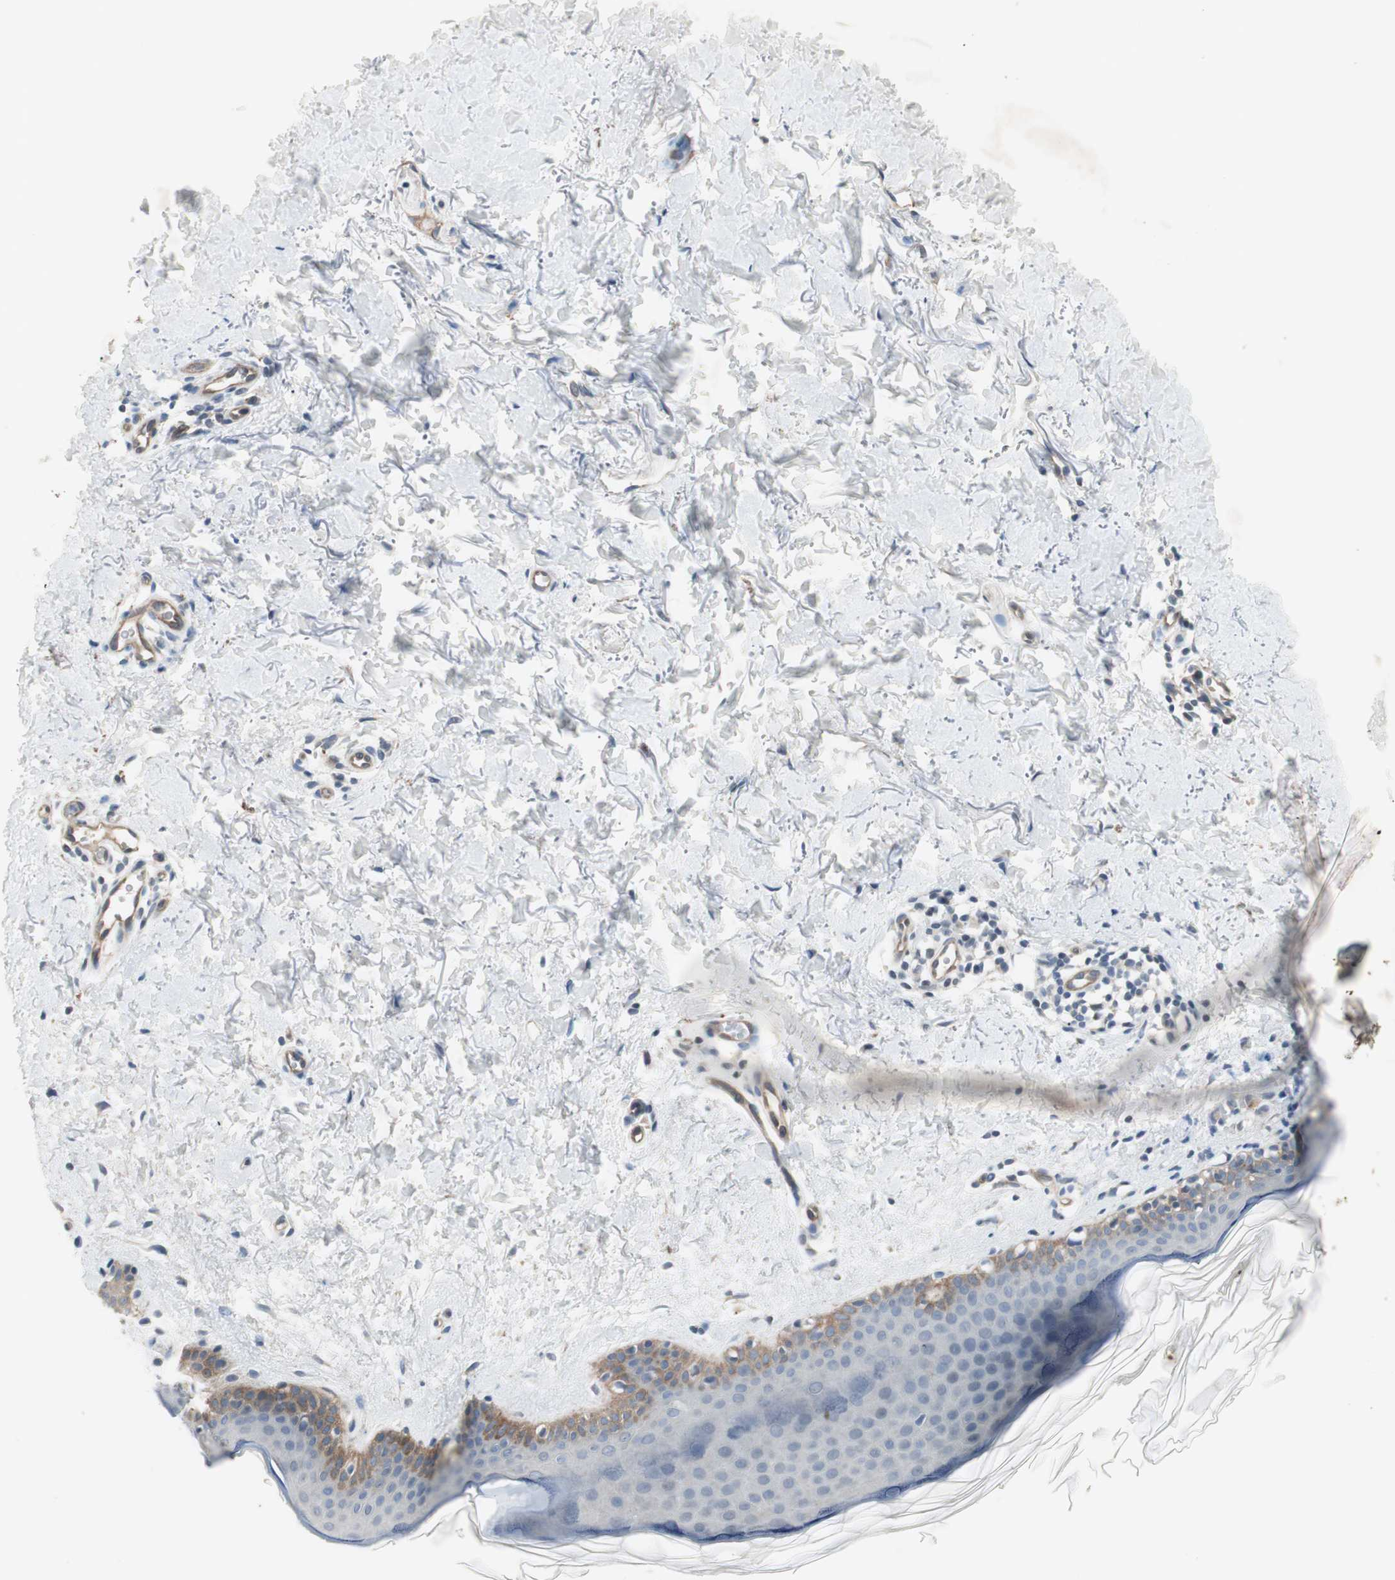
{"staining": {"intensity": "weak", "quantity": ">75%", "location": "cytoplasmic/membranous"}, "tissue": "skin", "cell_type": "Fibroblasts", "image_type": "normal", "snomed": [{"axis": "morphology", "description": "Normal tissue, NOS"}, {"axis": "topography", "description": "Skin"}], "caption": "Skin stained for a protein reveals weak cytoplasmic/membranous positivity in fibroblasts. (DAB = brown stain, brightfield microscopy at high magnification).", "gene": "ITGB4", "patient": {"sex": "female", "age": 56}}